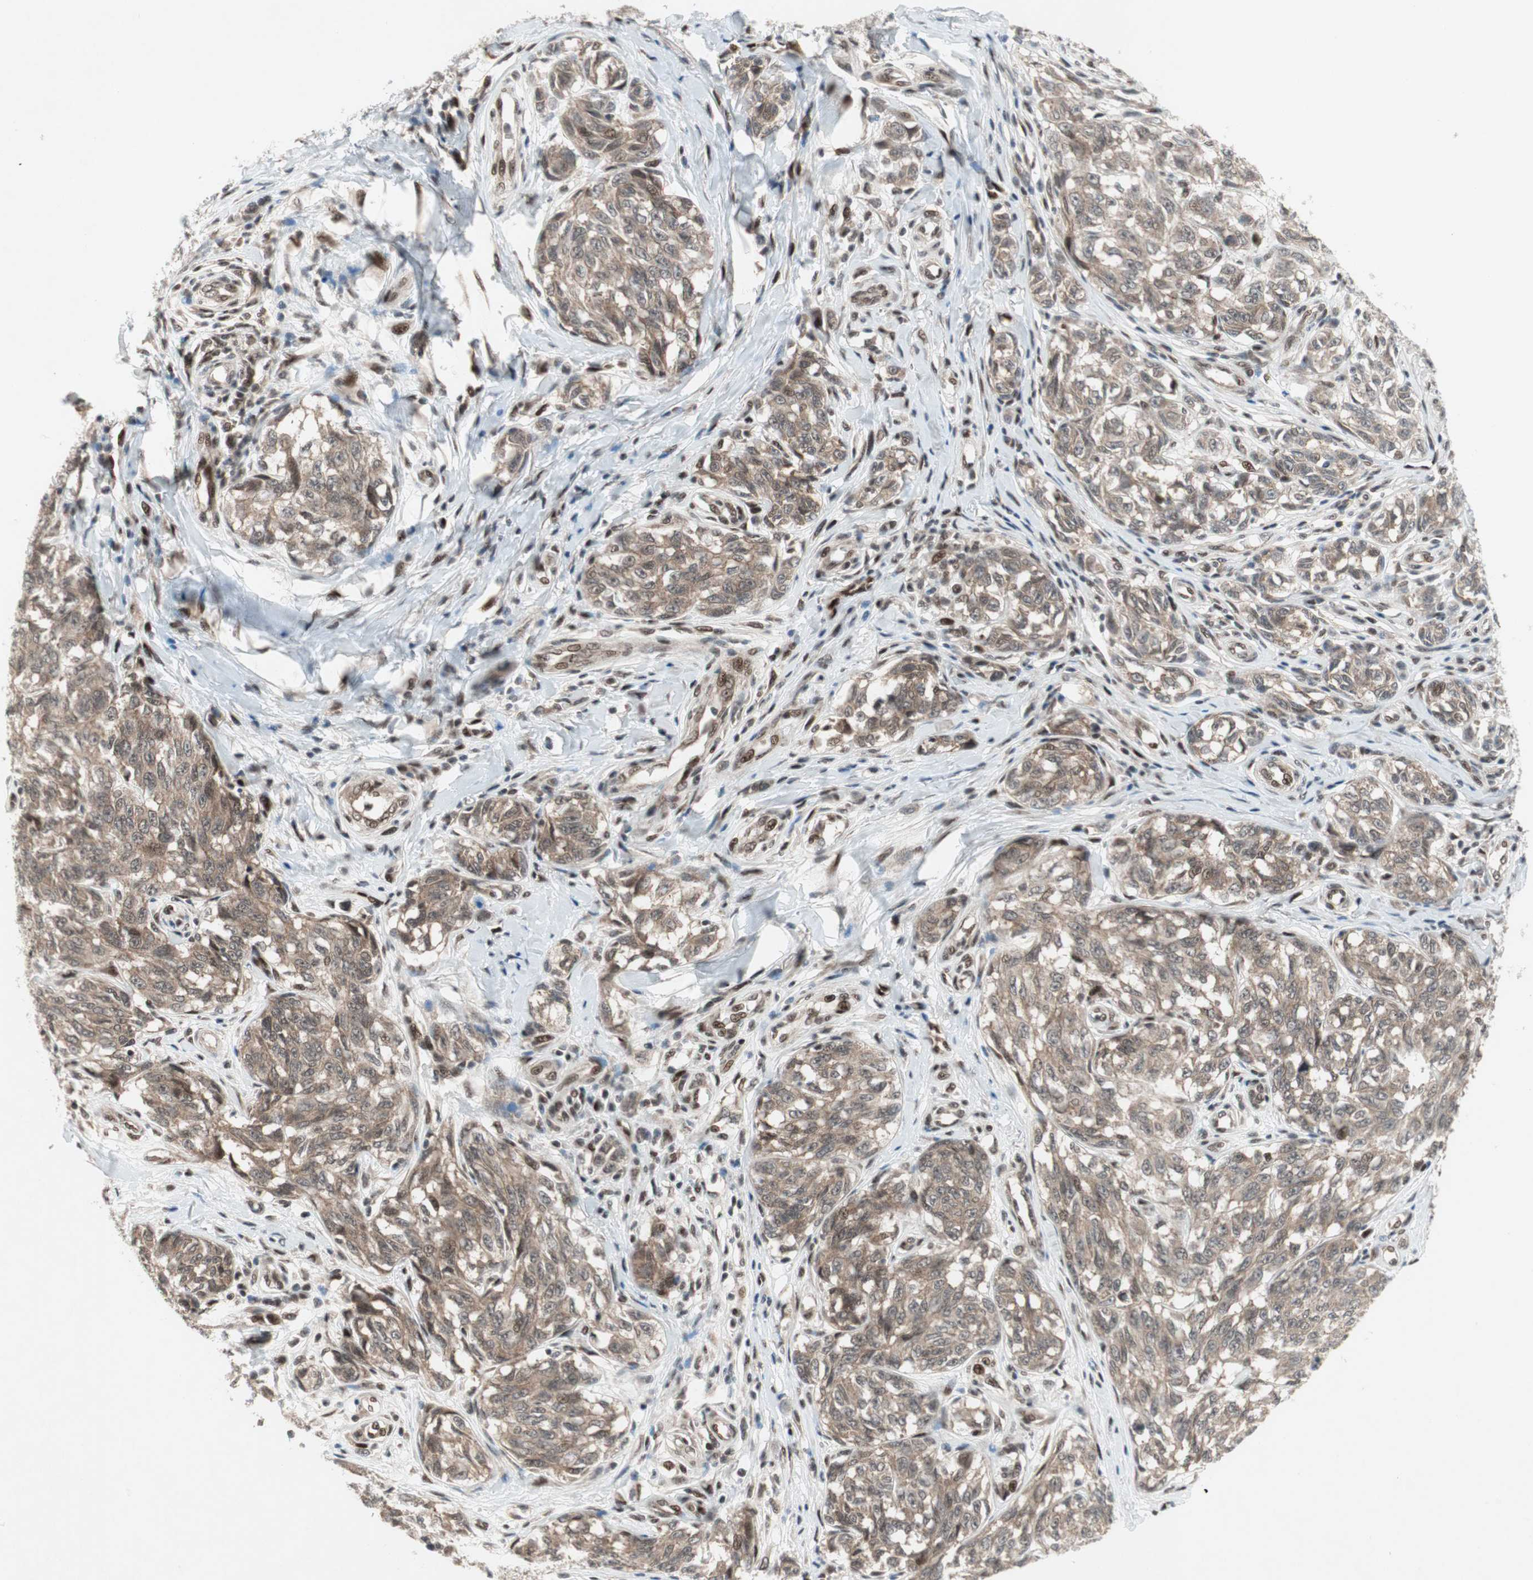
{"staining": {"intensity": "weak", "quantity": ">75%", "location": "cytoplasmic/membranous"}, "tissue": "melanoma", "cell_type": "Tumor cells", "image_type": "cancer", "snomed": [{"axis": "morphology", "description": "Malignant melanoma, NOS"}, {"axis": "topography", "description": "Skin"}], "caption": "Brown immunohistochemical staining in melanoma reveals weak cytoplasmic/membranous staining in about >75% of tumor cells. Using DAB (brown) and hematoxylin (blue) stains, captured at high magnification using brightfield microscopy.", "gene": "TCF12", "patient": {"sex": "female", "age": 64}}